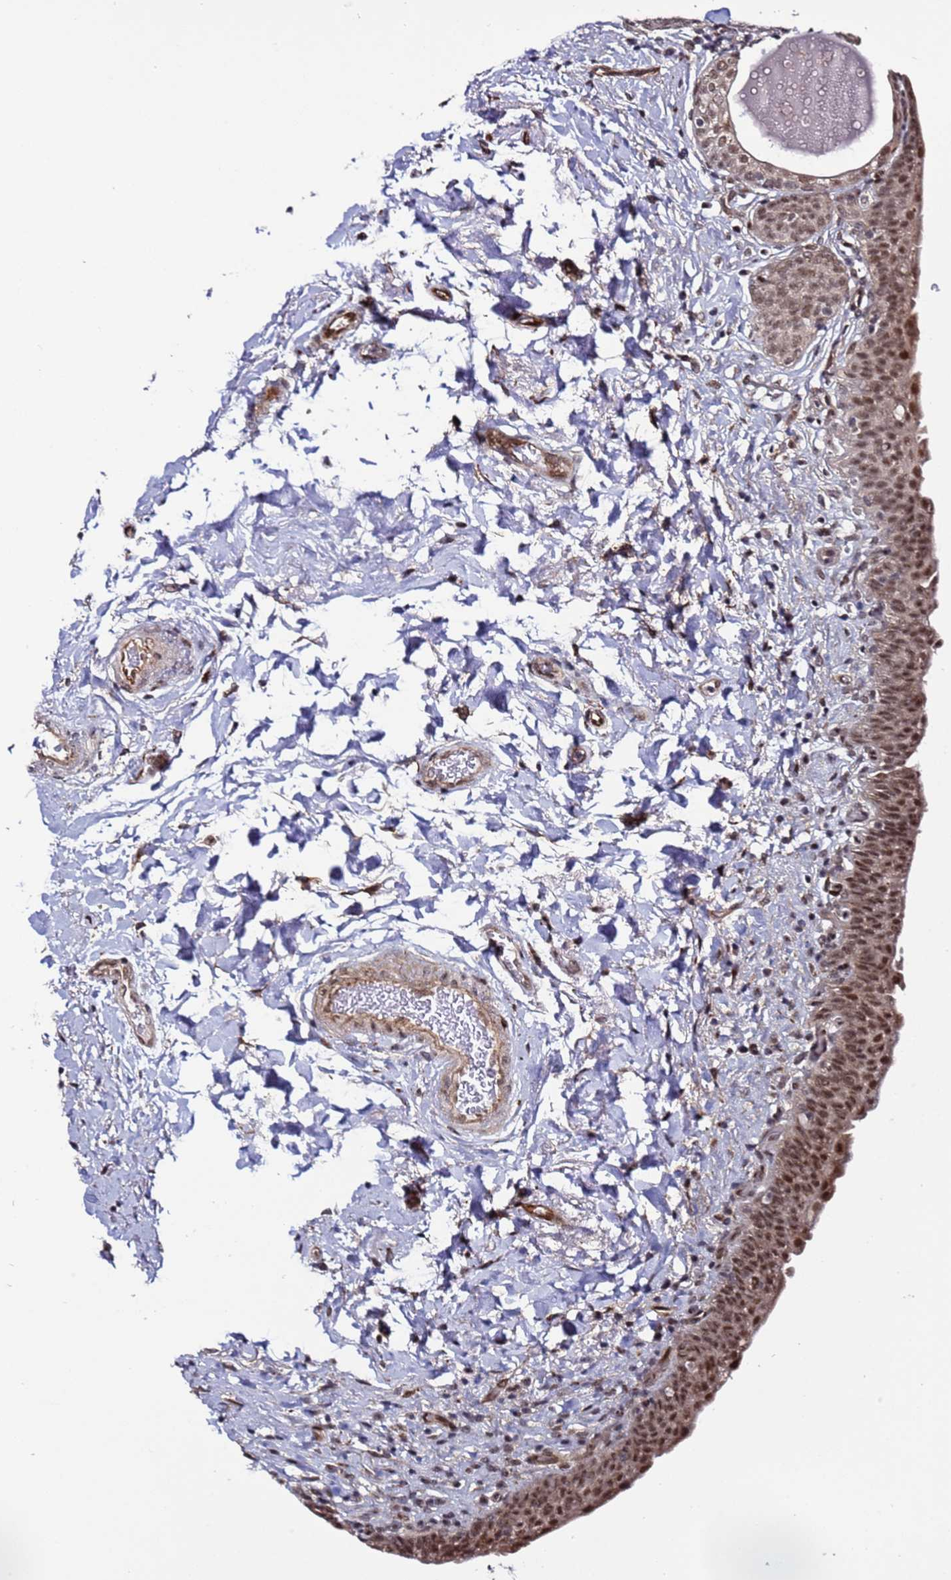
{"staining": {"intensity": "moderate", "quantity": ">75%", "location": "nuclear"}, "tissue": "urinary bladder", "cell_type": "Urothelial cells", "image_type": "normal", "snomed": [{"axis": "morphology", "description": "Normal tissue, NOS"}, {"axis": "topography", "description": "Urinary bladder"}], "caption": "Moderate nuclear protein expression is identified in about >75% of urothelial cells in urinary bladder. (DAB = brown stain, brightfield microscopy at high magnification).", "gene": "POLR2D", "patient": {"sex": "male", "age": 83}}